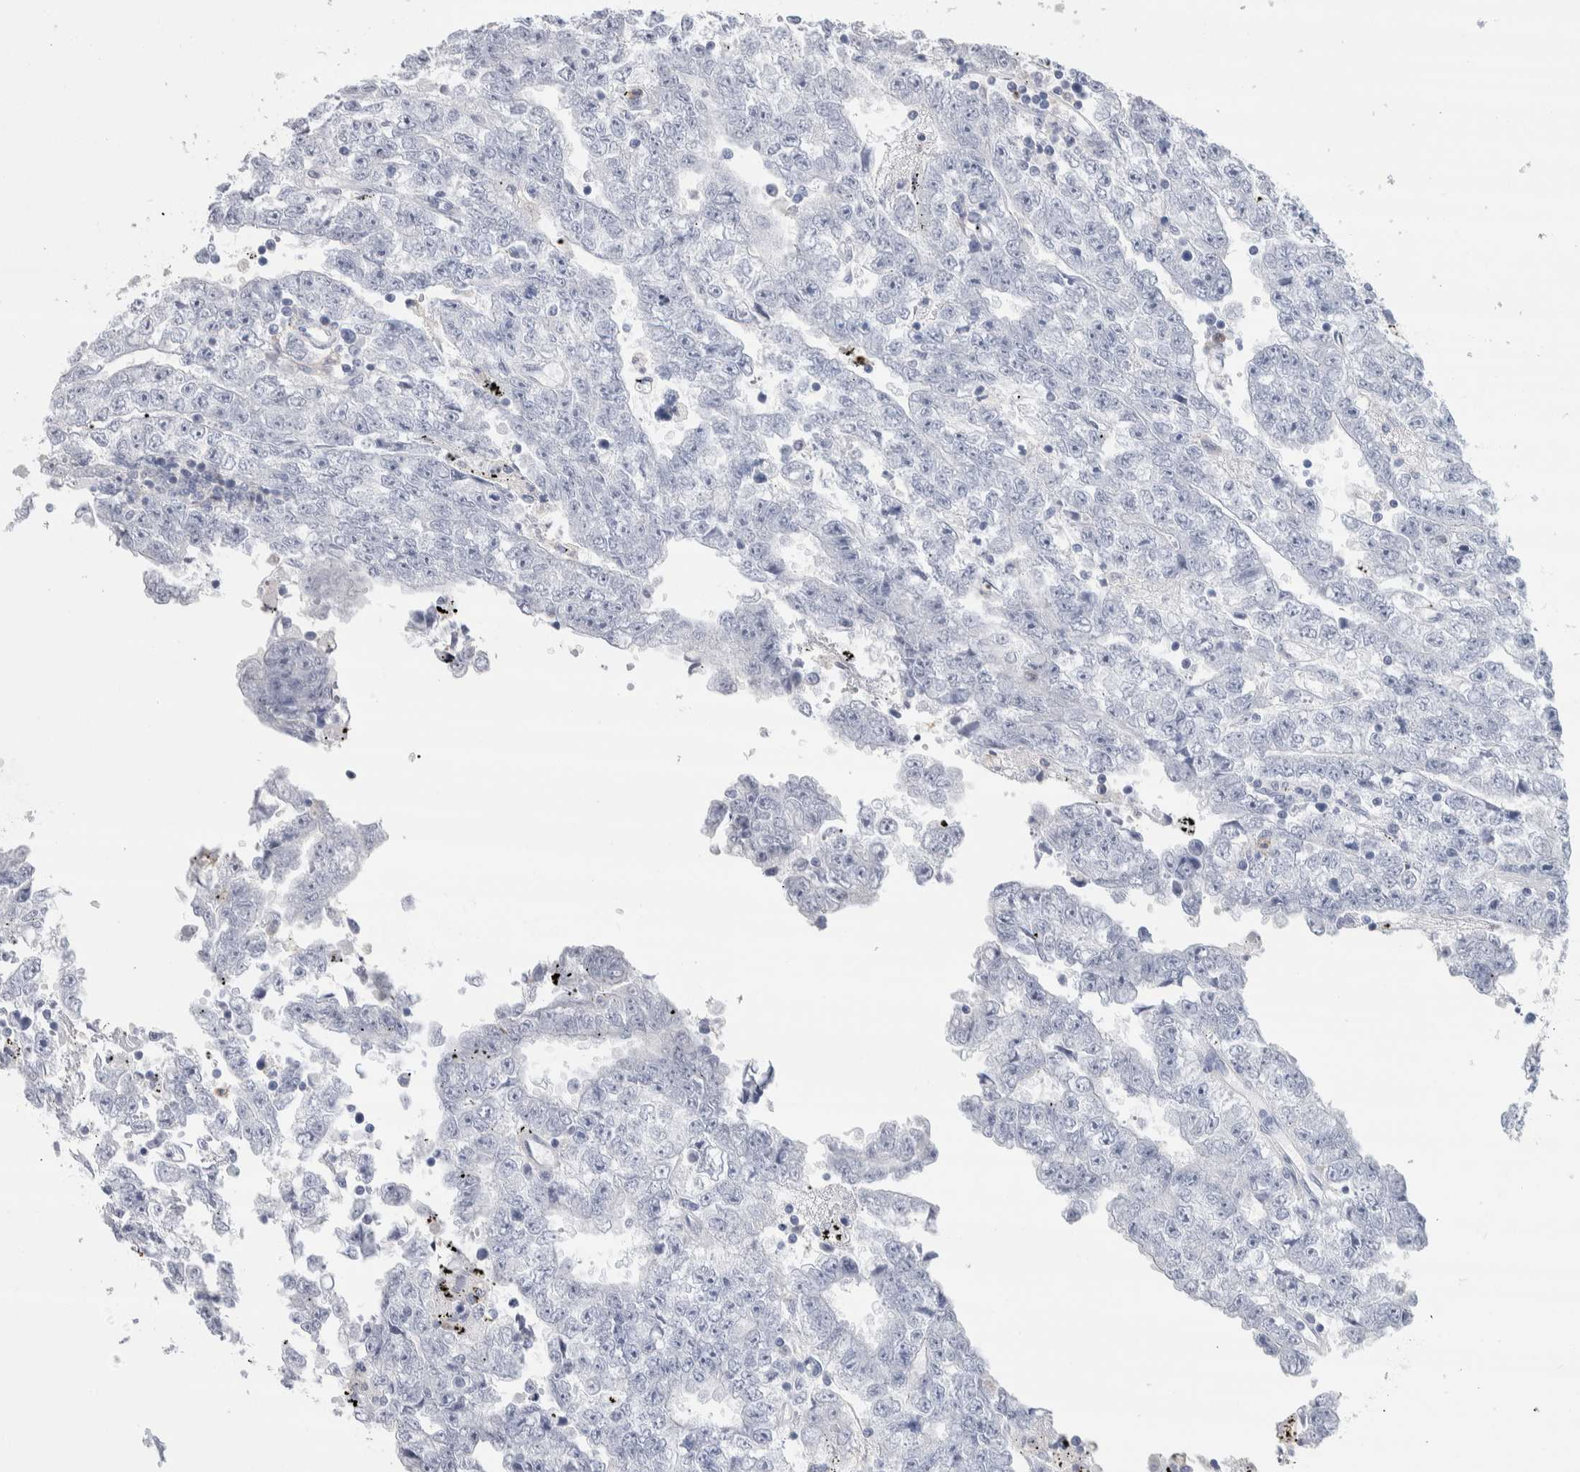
{"staining": {"intensity": "negative", "quantity": "none", "location": "none"}, "tissue": "testis cancer", "cell_type": "Tumor cells", "image_type": "cancer", "snomed": [{"axis": "morphology", "description": "Carcinoma, Embryonal, NOS"}, {"axis": "topography", "description": "Testis"}], "caption": "Tumor cells are negative for brown protein staining in testis embryonal carcinoma. (Brightfield microscopy of DAB immunohistochemistry at high magnification).", "gene": "LURAP1L", "patient": {"sex": "male", "age": 25}}